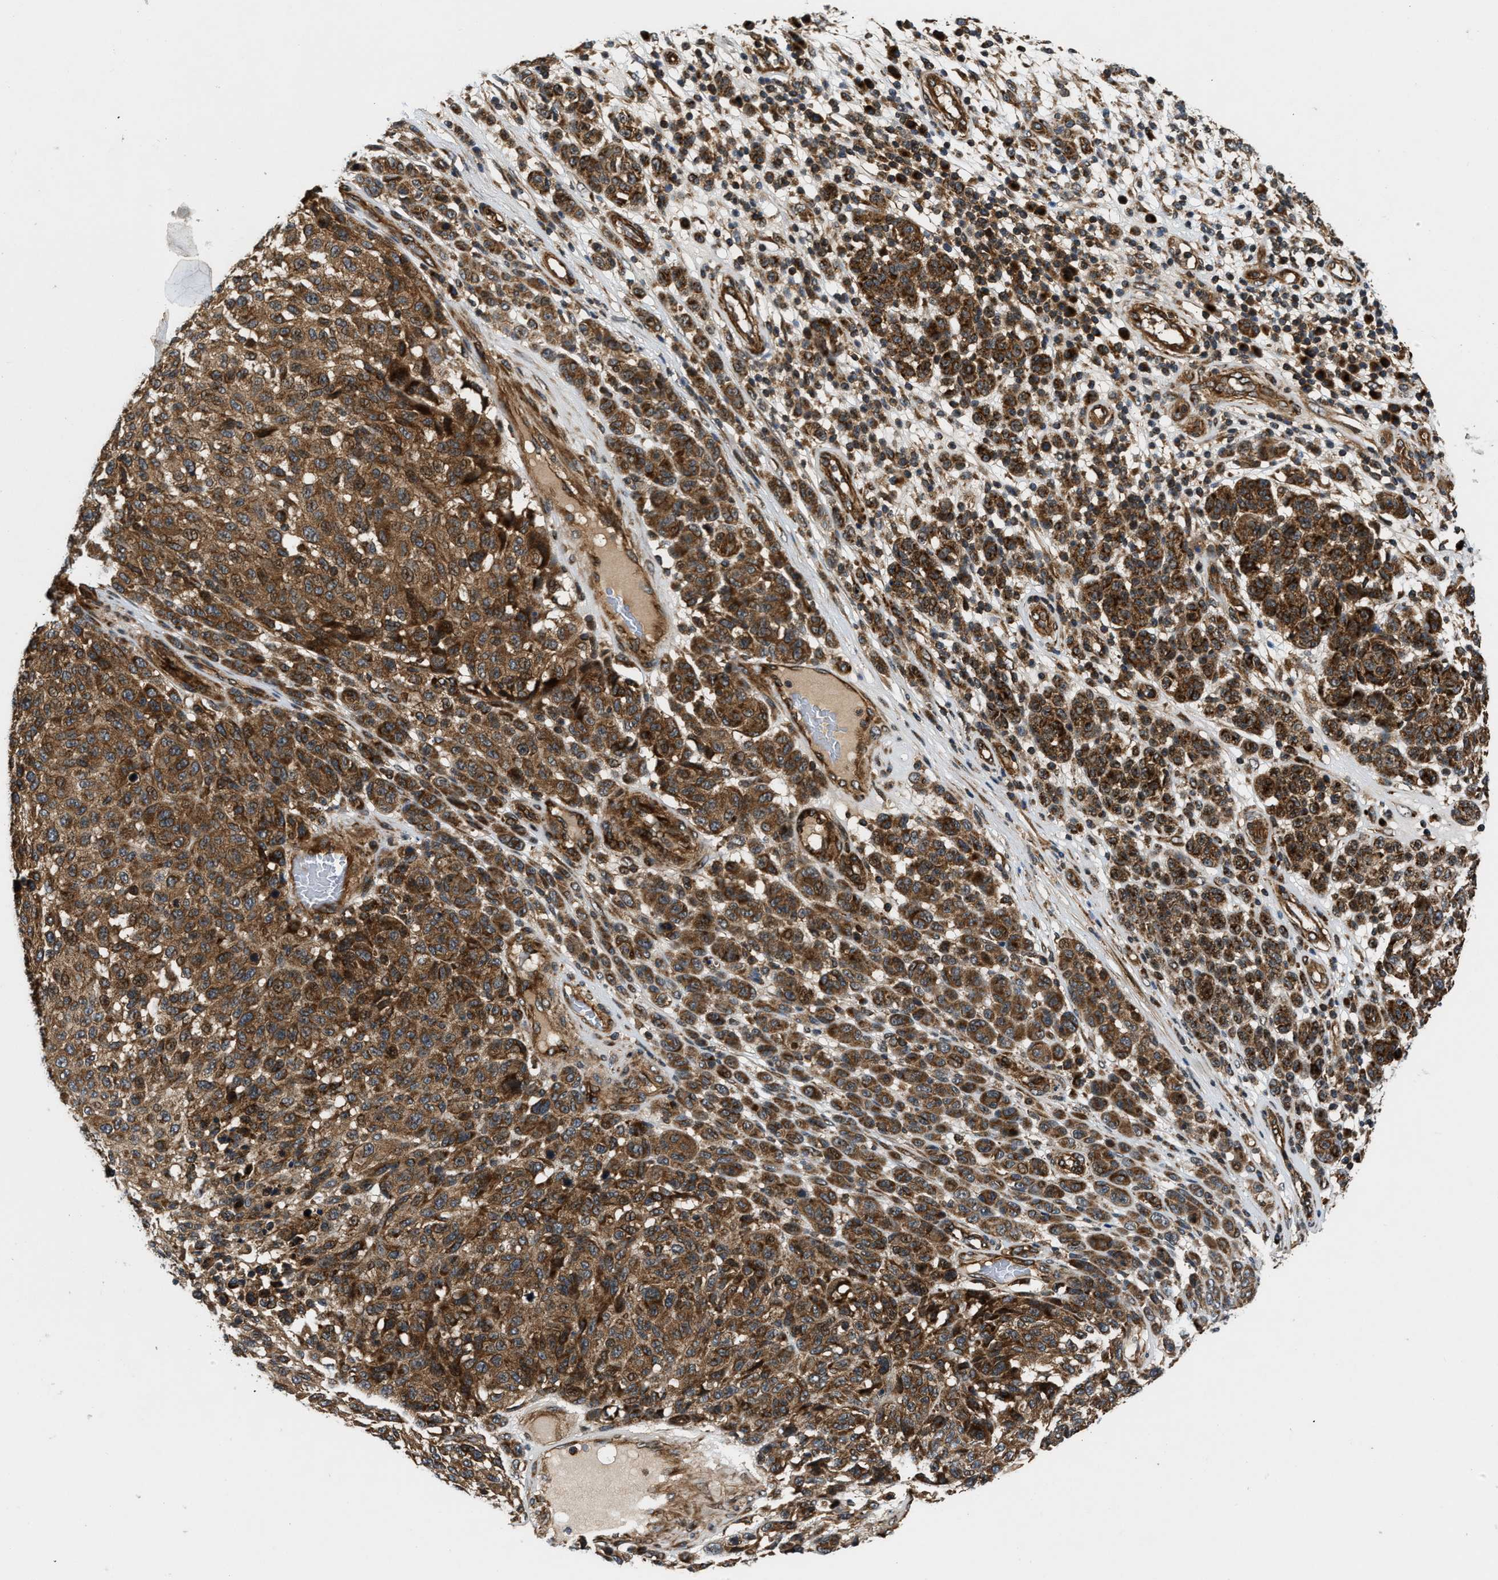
{"staining": {"intensity": "moderate", "quantity": ">75%", "location": "cytoplasmic/membranous"}, "tissue": "melanoma", "cell_type": "Tumor cells", "image_type": "cancer", "snomed": [{"axis": "morphology", "description": "Malignant melanoma, NOS"}, {"axis": "topography", "description": "Skin"}], "caption": "A brown stain shows moderate cytoplasmic/membranous staining of a protein in human melanoma tumor cells. (IHC, brightfield microscopy, high magnification).", "gene": "PNPLA8", "patient": {"sex": "male", "age": 59}}